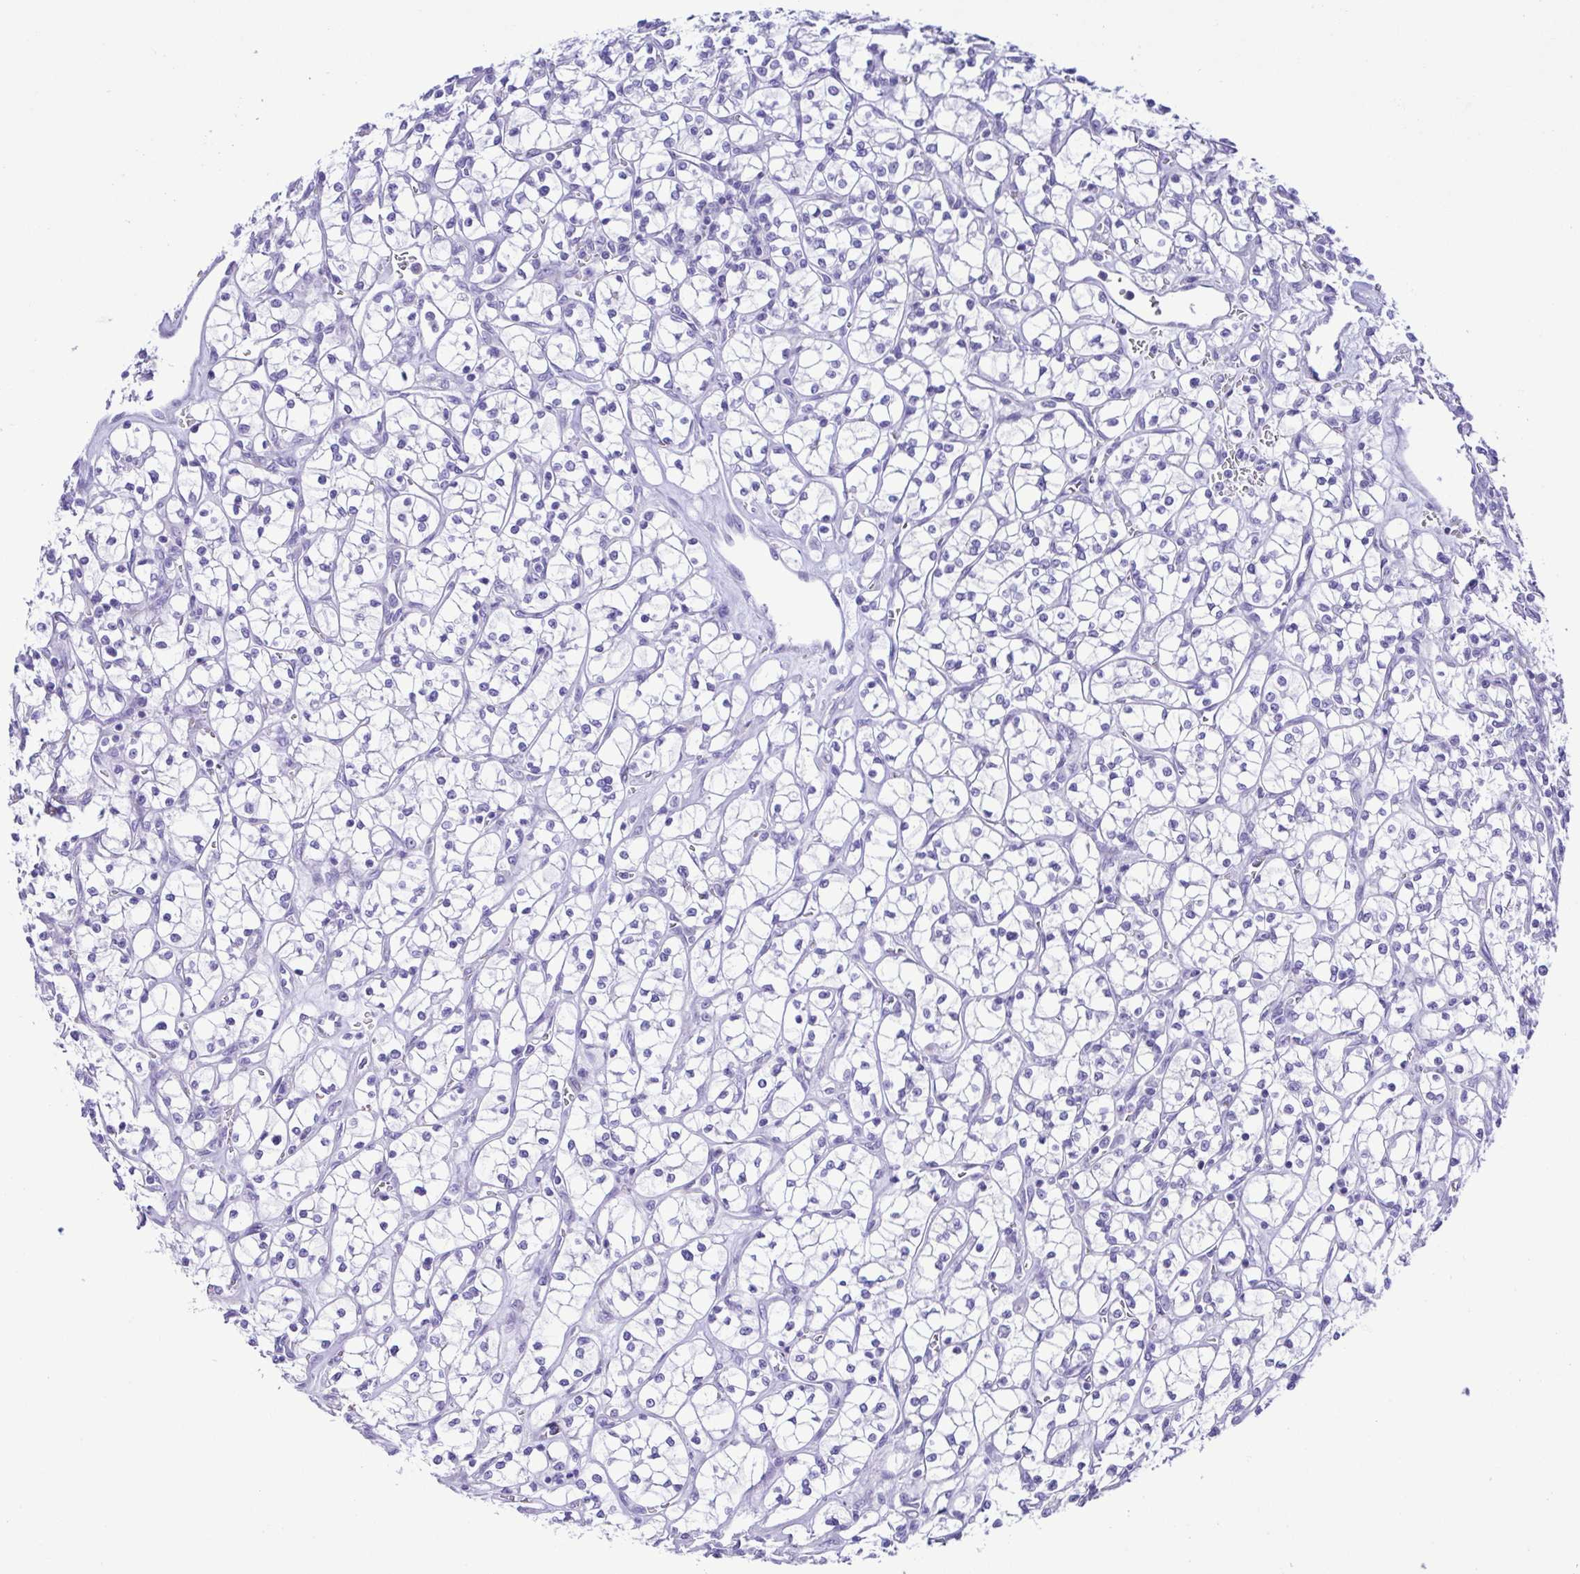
{"staining": {"intensity": "negative", "quantity": "none", "location": "none"}, "tissue": "renal cancer", "cell_type": "Tumor cells", "image_type": "cancer", "snomed": [{"axis": "morphology", "description": "Adenocarcinoma, NOS"}, {"axis": "topography", "description": "Kidney"}], "caption": "This is an immunohistochemistry histopathology image of adenocarcinoma (renal). There is no expression in tumor cells.", "gene": "GPR17", "patient": {"sex": "female", "age": 64}}